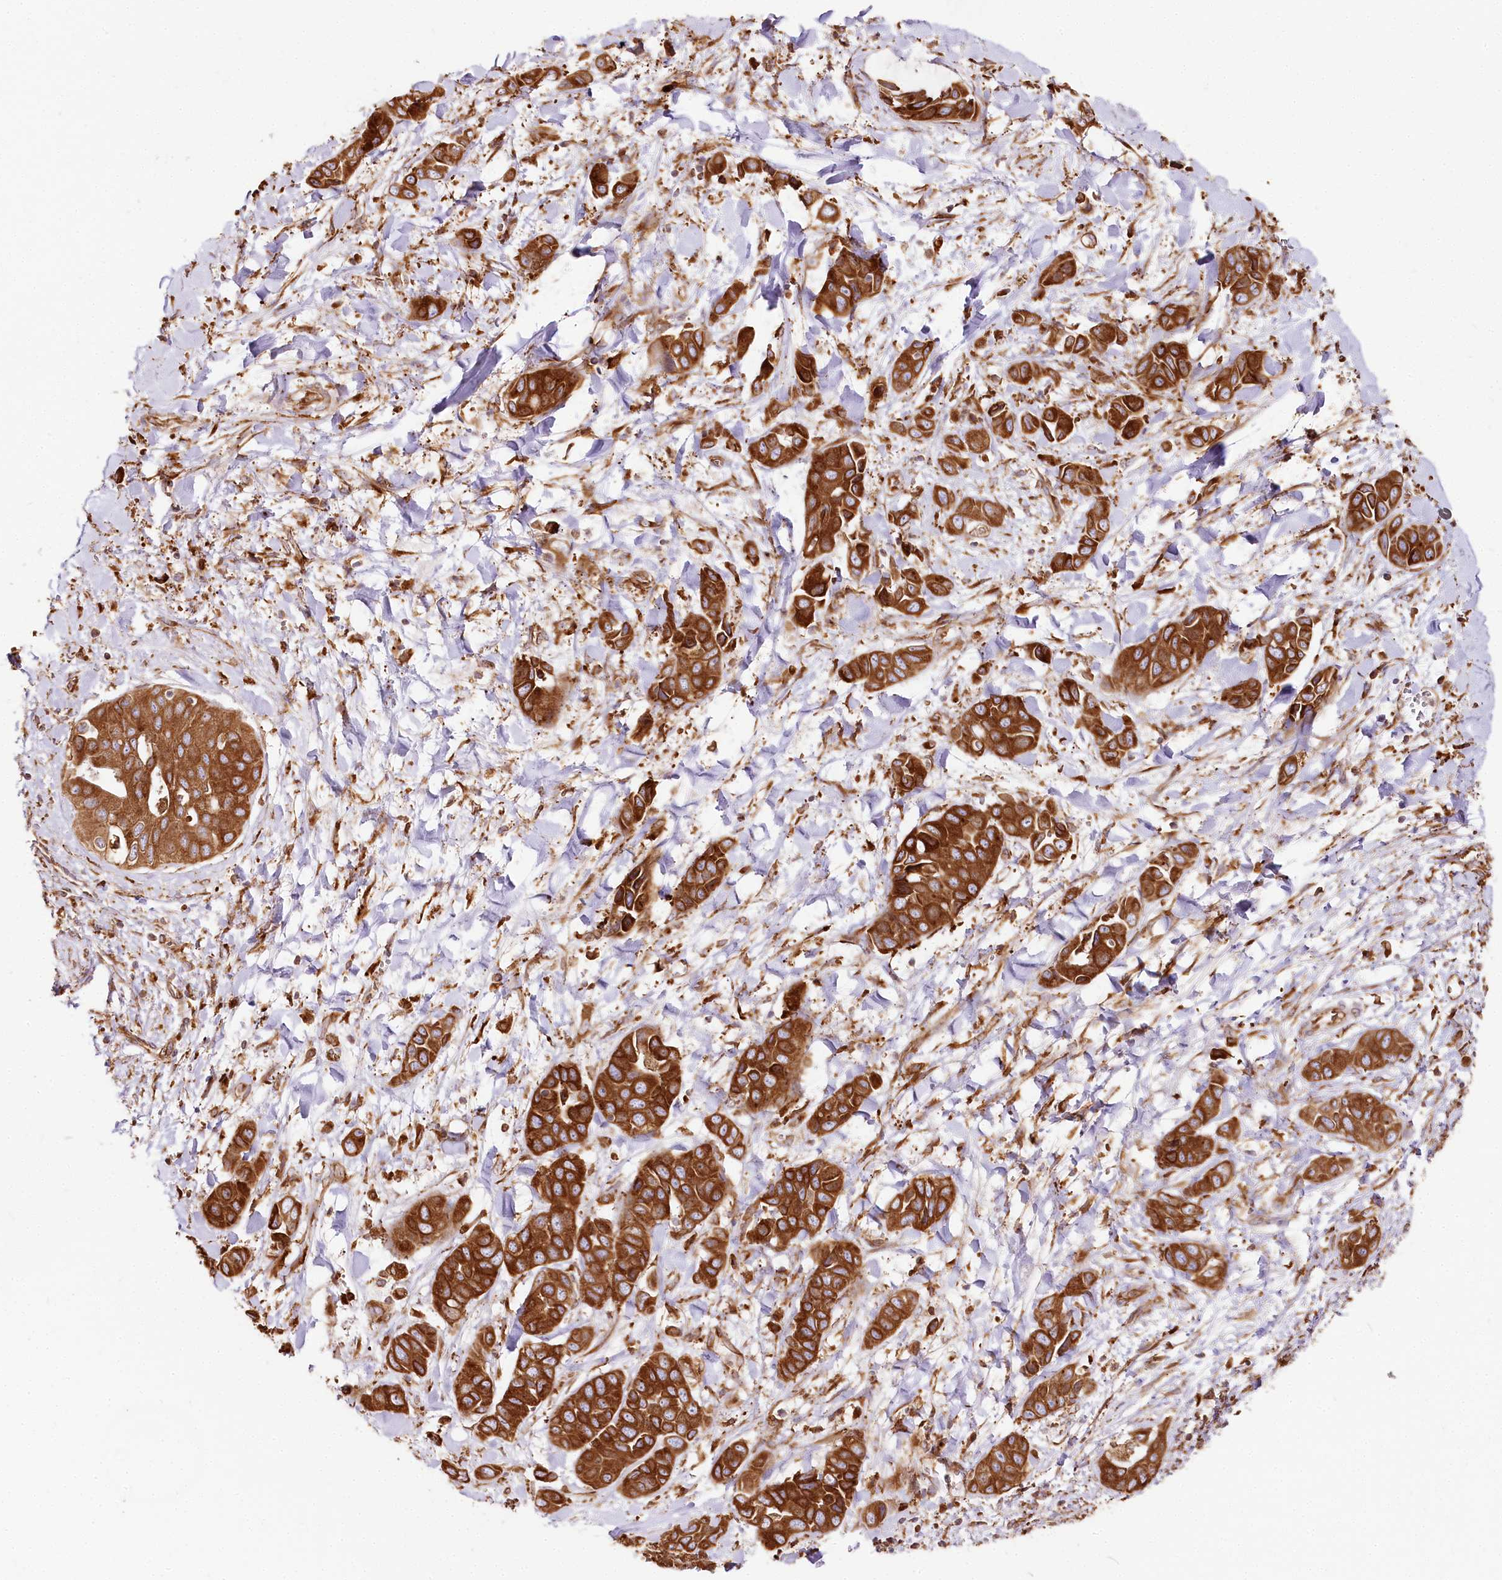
{"staining": {"intensity": "strong", "quantity": ">75%", "location": "cytoplasmic/membranous"}, "tissue": "liver cancer", "cell_type": "Tumor cells", "image_type": "cancer", "snomed": [{"axis": "morphology", "description": "Cholangiocarcinoma"}, {"axis": "topography", "description": "Liver"}], "caption": "Protein expression analysis of cholangiocarcinoma (liver) demonstrates strong cytoplasmic/membranous positivity in about >75% of tumor cells.", "gene": "CNPY2", "patient": {"sex": "female", "age": 52}}